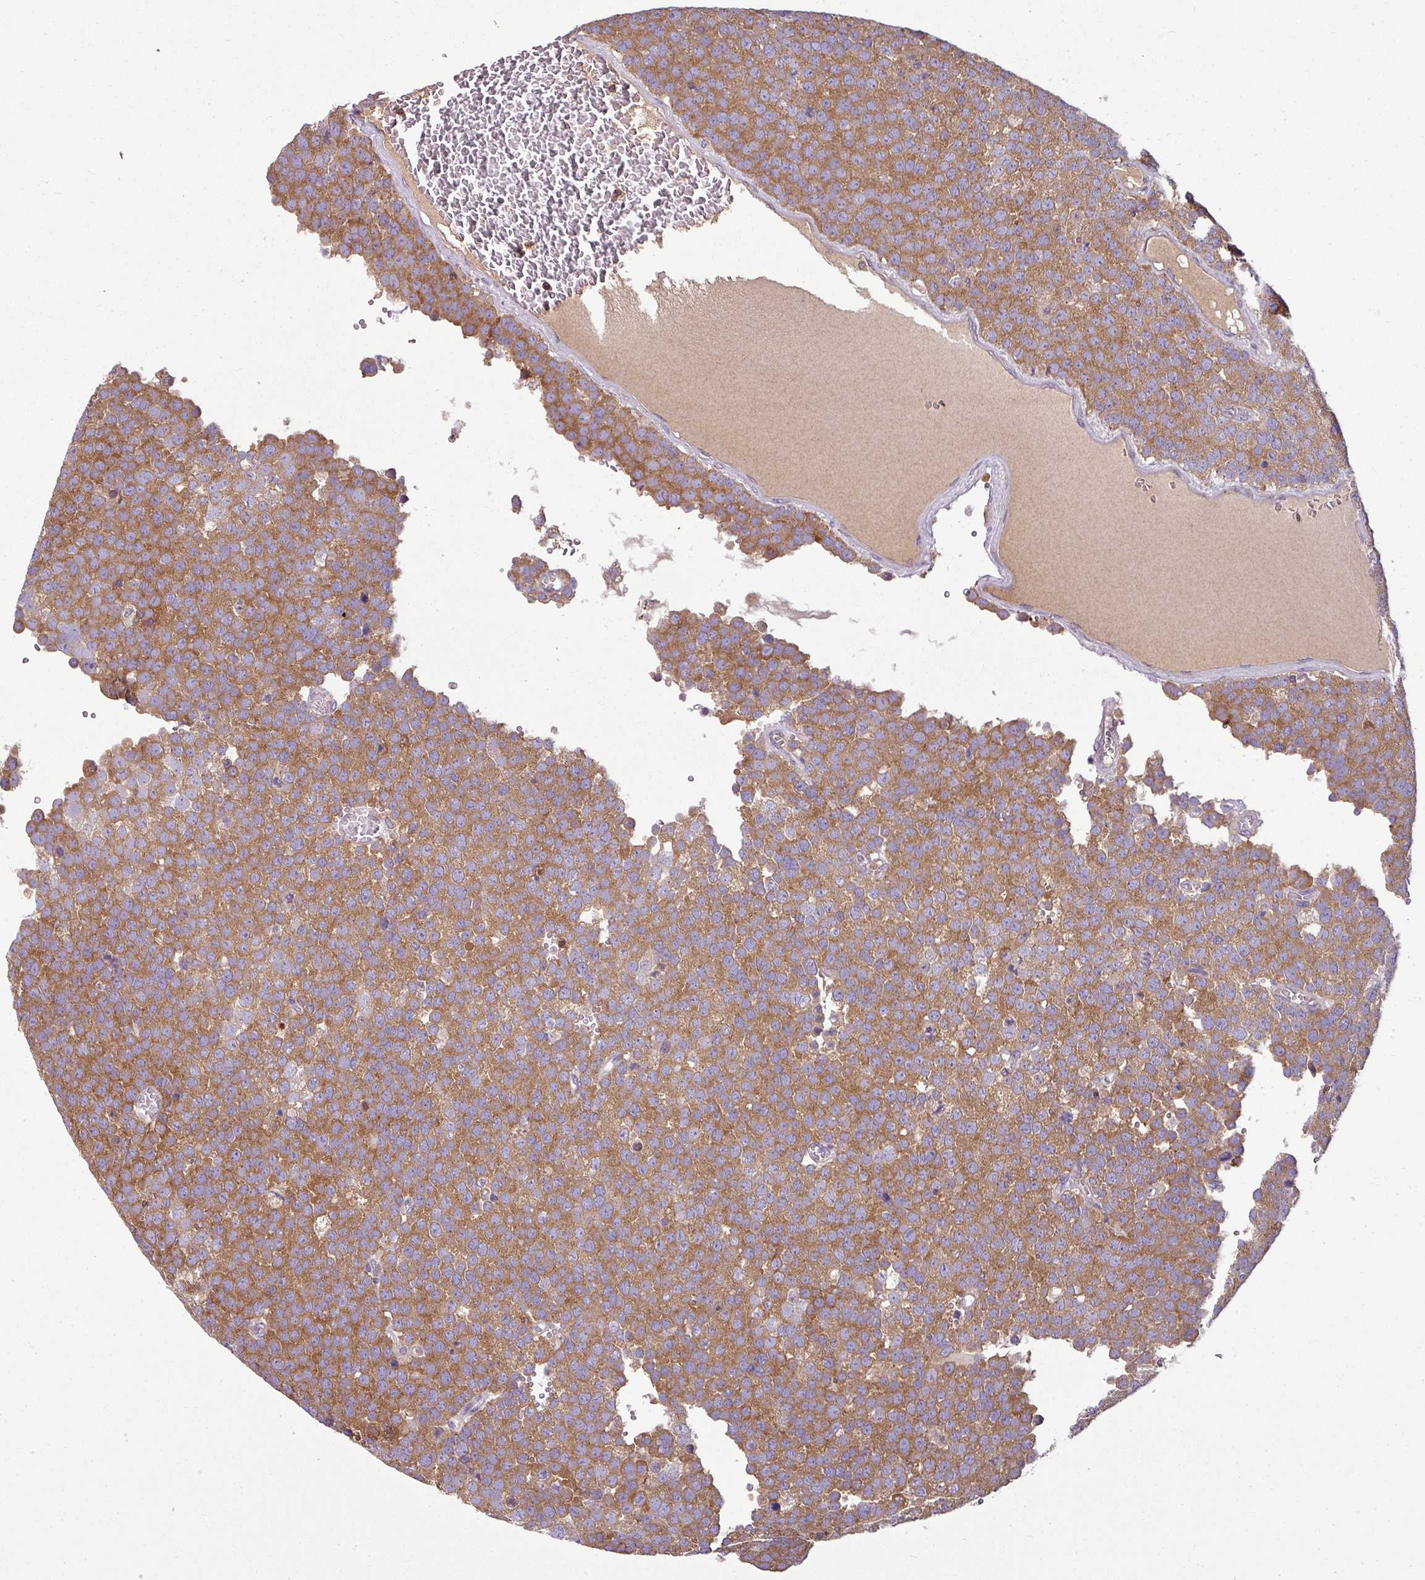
{"staining": {"intensity": "moderate", "quantity": ">75%", "location": "cytoplasmic/membranous"}, "tissue": "testis cancer", "cell_type": "Tumor cells", "image_type": "cancer", "snomed": [{"axis": "morphology", "description": "Normal tissue, NOS"}, {"axis": "morphology", "description": "Seminoma, NOS"}, {"axis": "topography", "description": "Testis"}], "caption": "A photomicrograph of human seminoma (testis) stained for a protein displays moderate cytoplasmic/membranous brown staining in tumor cells. (Brightfield microscopy of DAB IHC at high magnification).", "gene": "LRRC74B", "patient": {"sex": "male", "age": 71}}